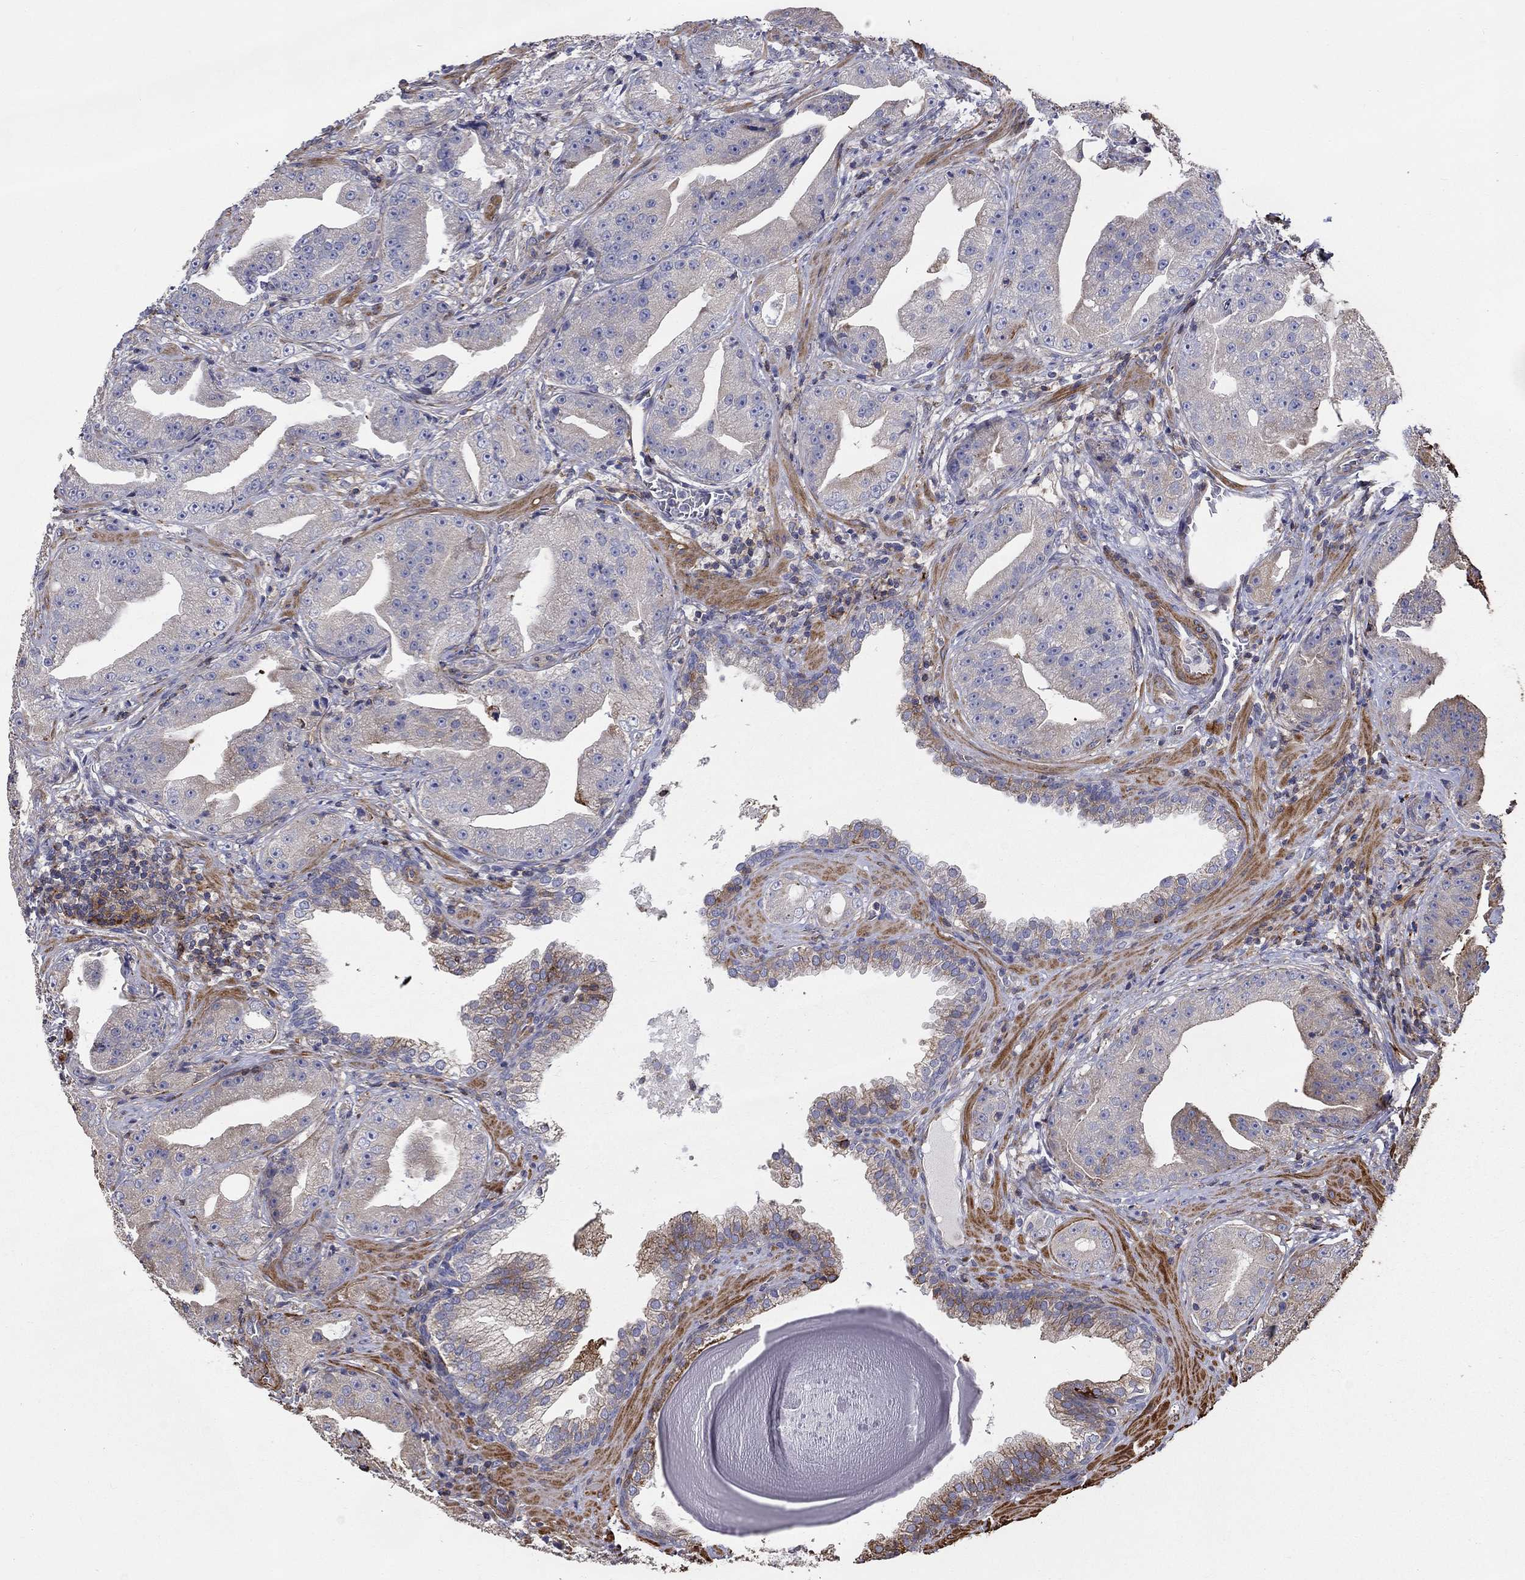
{"staining": {"intensity": "weak", "quantity": "<25%", "location": "cytoplasmic/membranous"}, "tissue": "prostate cancer", "cell_type": "Tumor cells", "image_type": "cancer", "snomed": [{"axis": "morphology", "description": "Adenocarcinoma, Low grade"}, {"axis": "topography", "description": "Prostate"}], "caption": "High magnification brightfield microscopy of low-grade adenocarcinoma (prostate) stained with DAB (brown) and counterstained with hematoxylin (blue): tumor cells show no significant positivity.", "gene": "NPHP1", "patient": {"sex": "male", "age": 62}}